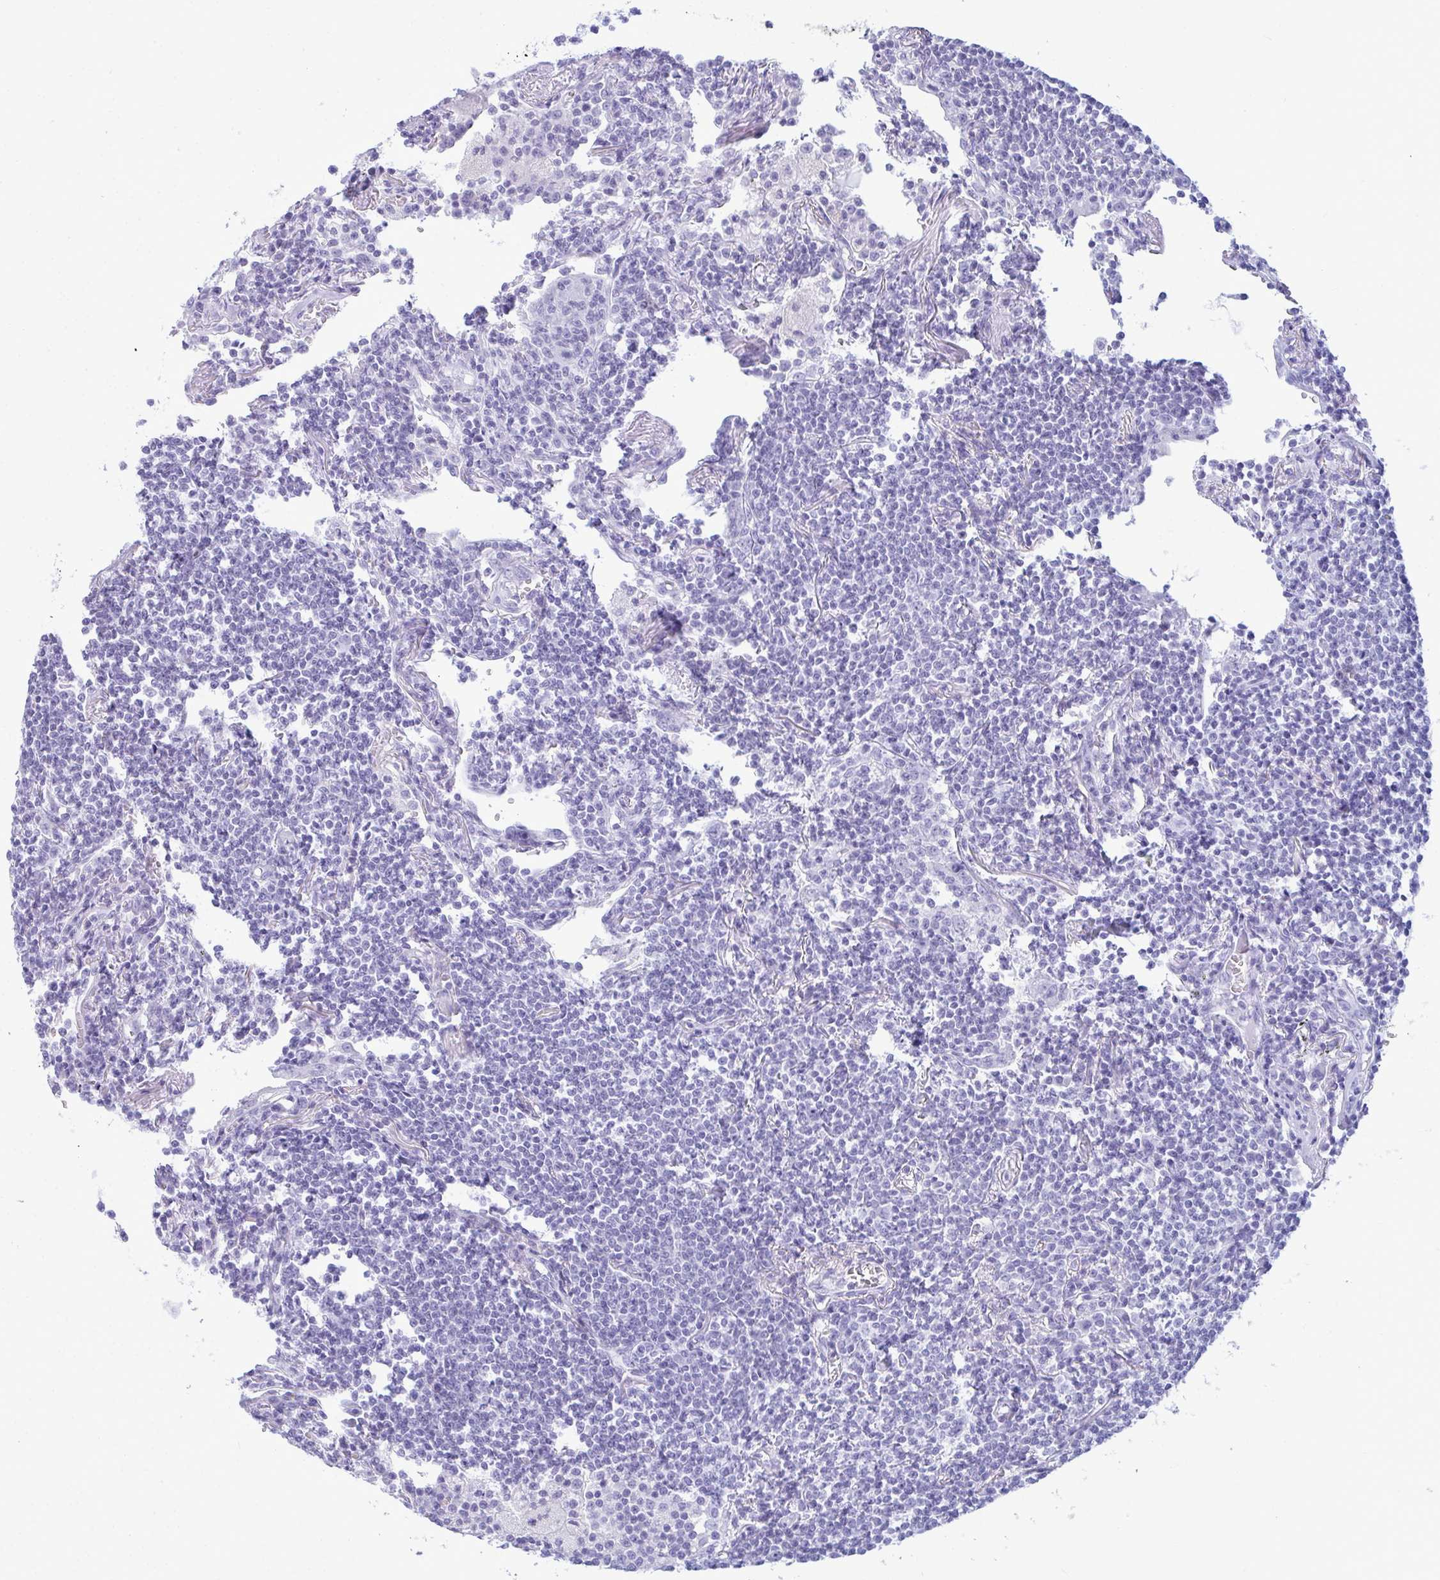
{"staining": {"intensity": "negative", "quantity": "none", "location": "none"}, "tissue": "lymphoma", "cell_type": "Tumor cells", "image_type": "cancer", "snomed": [{"axis": "morphology", "description": "Malignant lymphoma, non-Hodgkin's type, Low grade"}, {"axis": "topography", "description": "Lung"}], "caption": "Tumor cells show no significant protein expression in low-grade malignant lymphoma, non-Hodgkin's type.", "gene": "ANKRD60", "patient": {"sex": "female", "age": 71}}